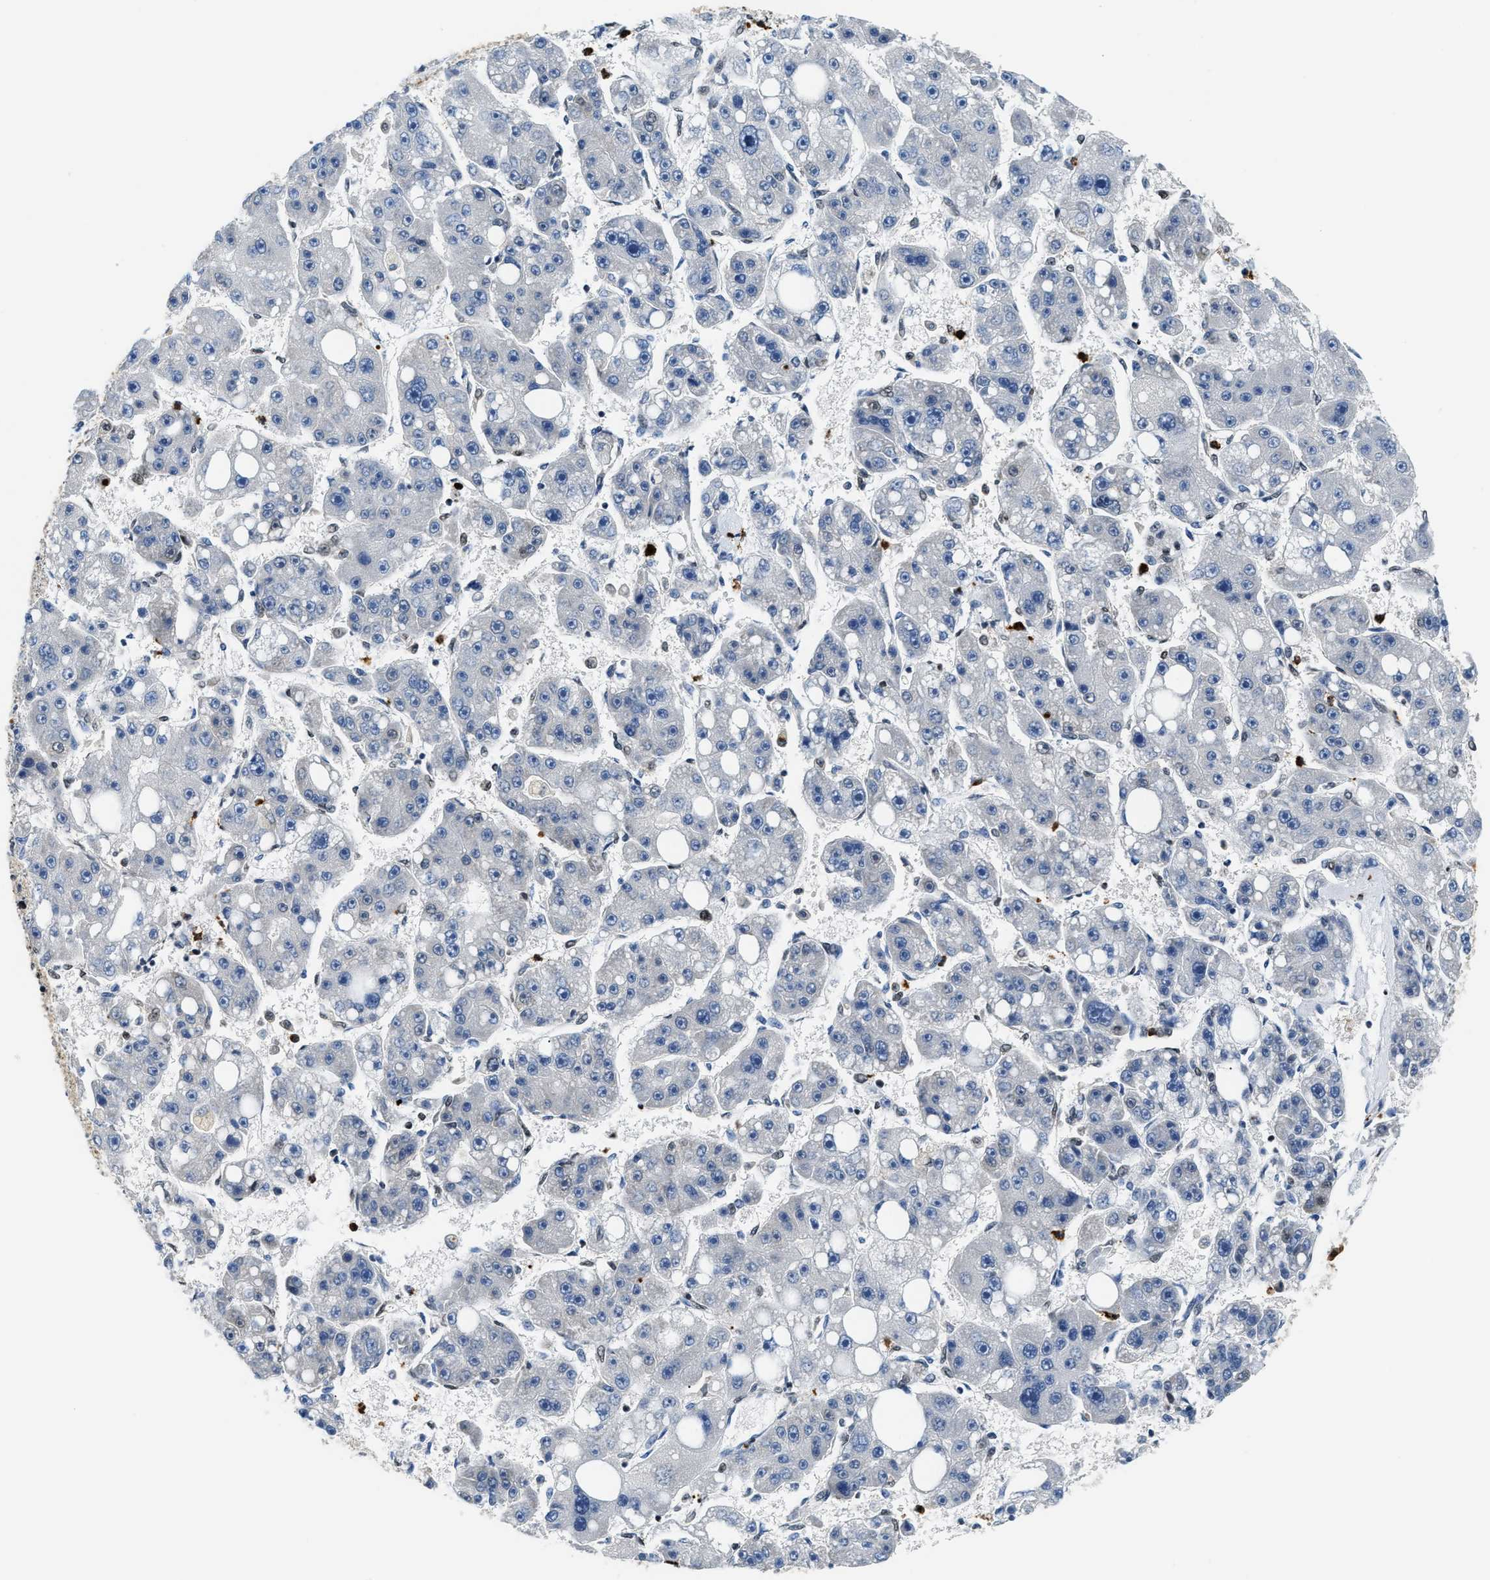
{"staining": {"intensity": "negative", "quantity": "none", "location": "none"}, "tissue": "liver cancer", "cell_type": "Tumor cells", "image_type": "cancer", "snomed": [{"axis": "morphology", "description": "Carcinoma, Hepatocellular, NOS"}, {"axis": "topography", "description": "Liver"}], "caption": "Protein analysis of liver hepatocellular carcinoma exhibits no significant positivity in tumor cells.", "gene": "CCNDBP1", "patient": {"sex": "female", "age": 61}}